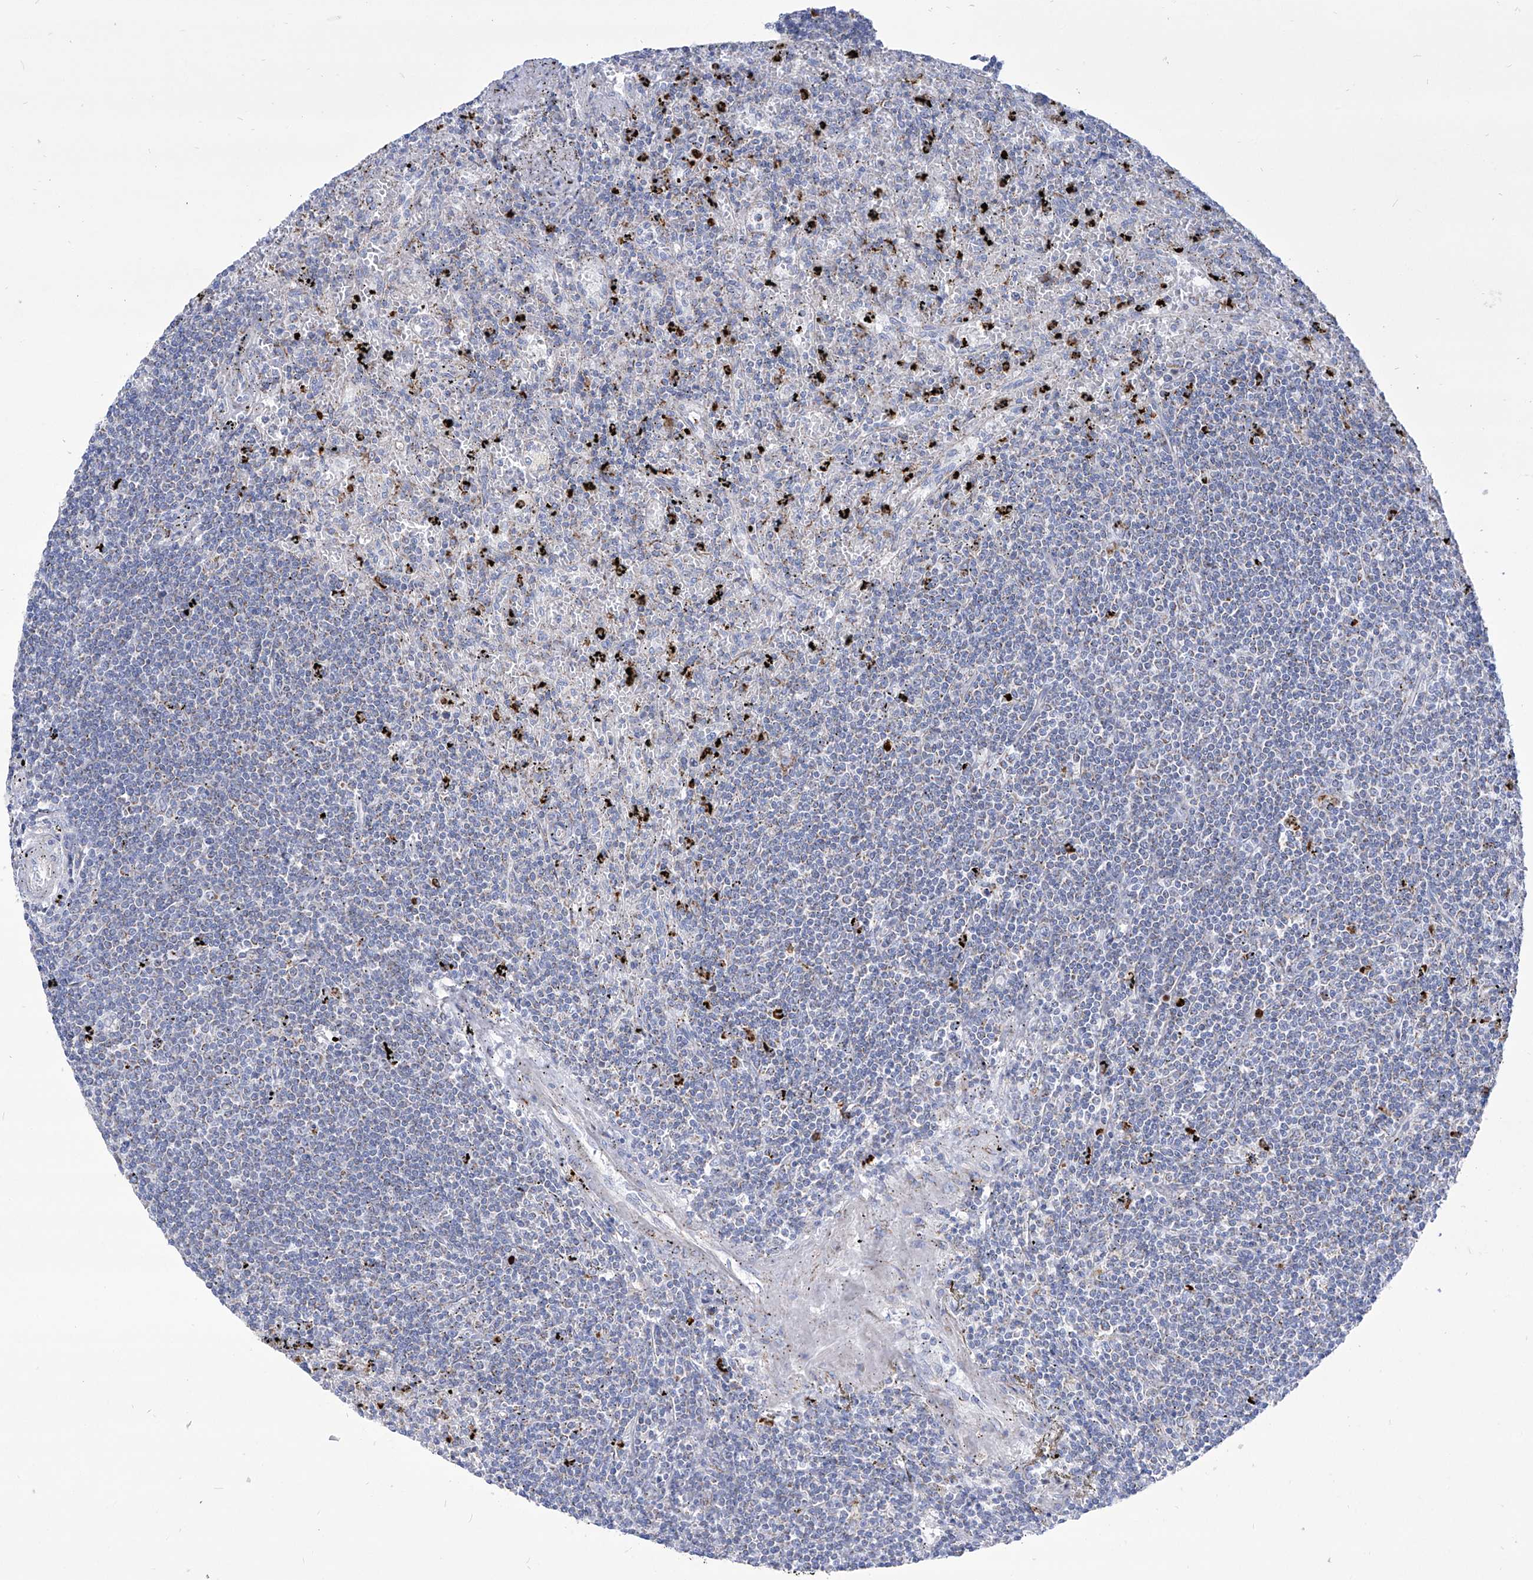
{"staining": {"intensity": "negative", "quantity": "none", "location": "none"}, "tissue": "lymphoma", "cell_type": "Tumor cells", "image_type": "cancer", "snomed": [{"axis": "morphology", "description": "Malignant lymphoma, non-Hodgkin's type, Low grade"}, {"axis": "topography", "description": "Spleen"}], "caption": "The micrograph exhibits no significant positivity in tumor cells of lymphoma.", "gene": "COQ3", "patient": {"sex": "male", "age": 76}}